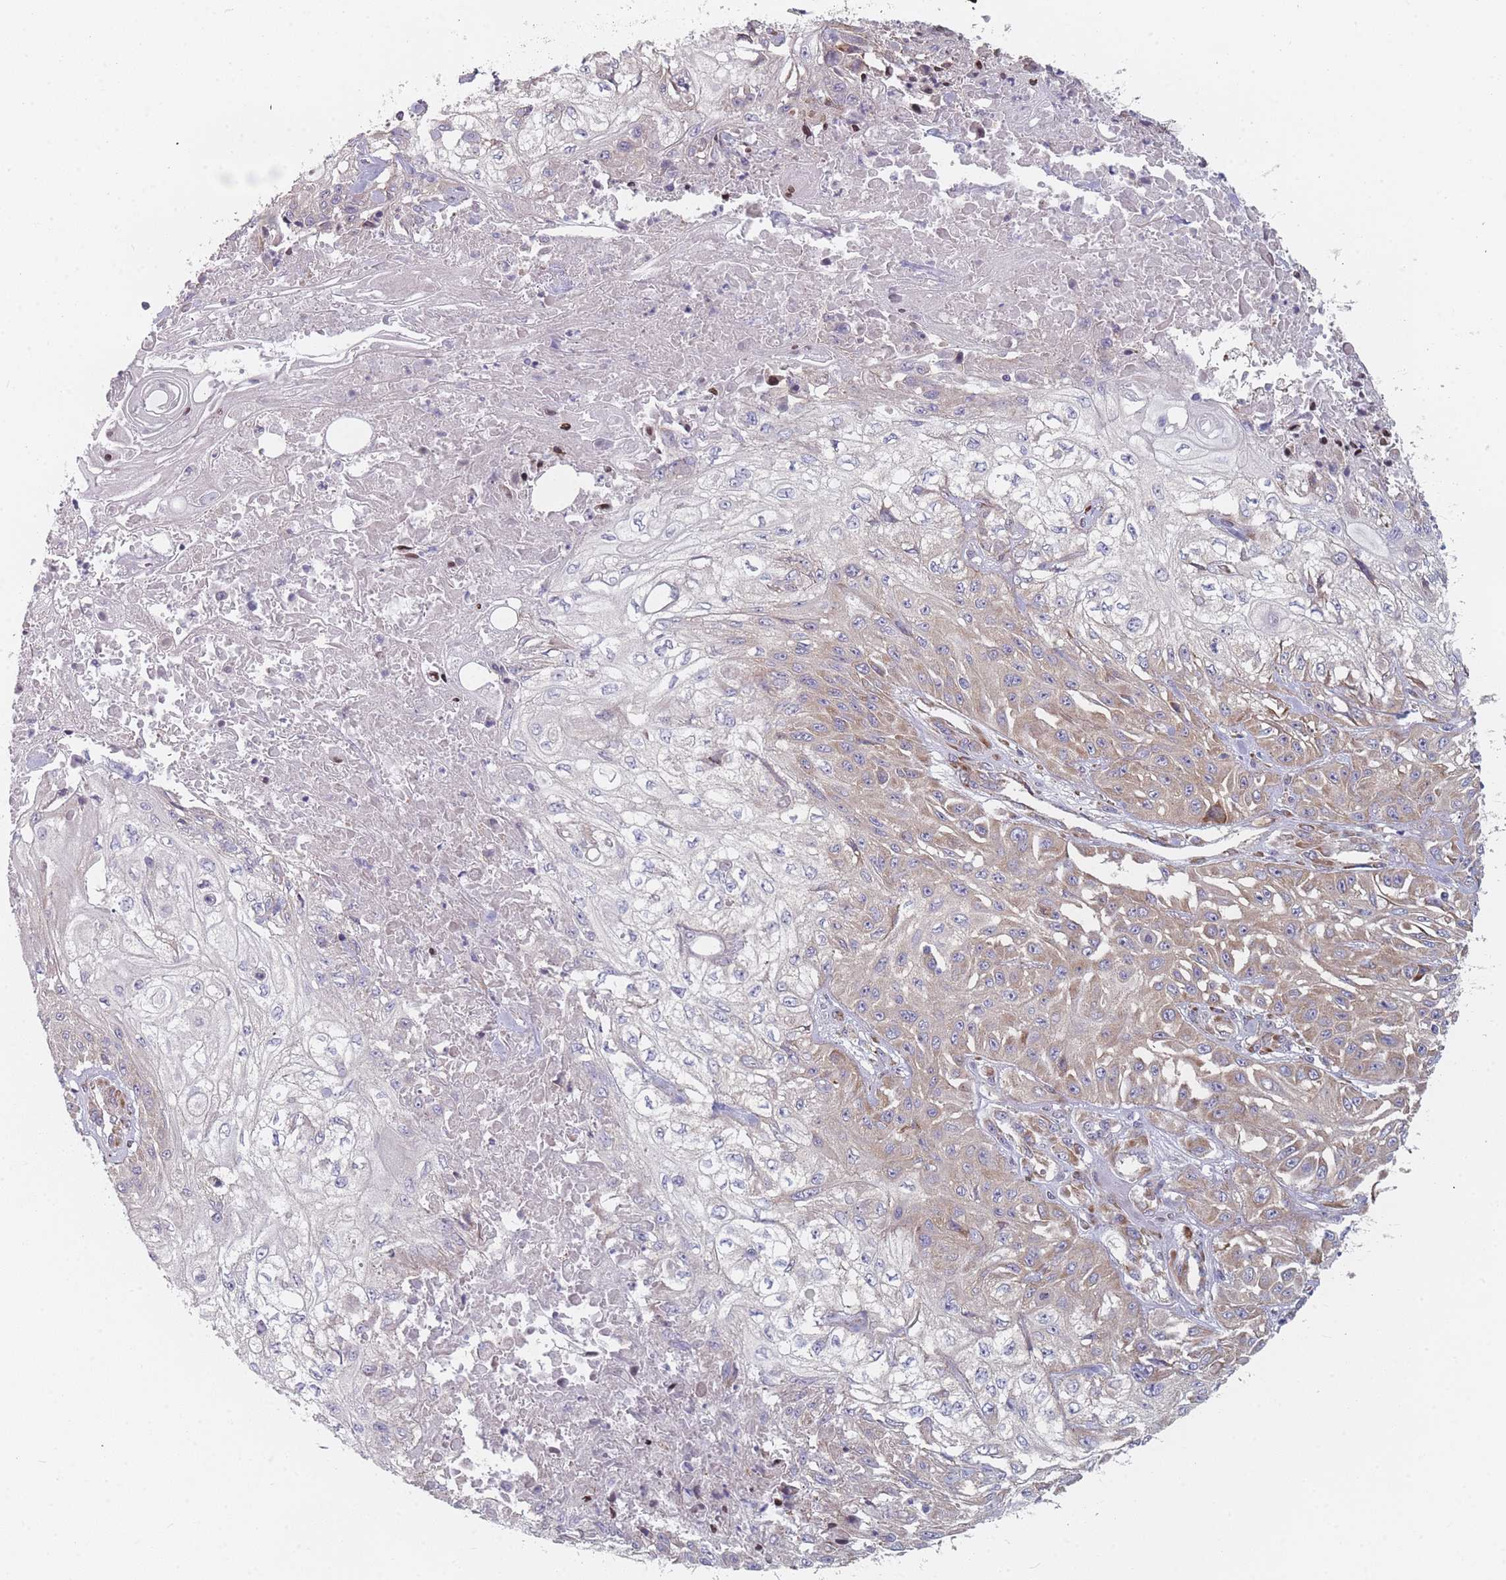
{"staining": {"intensity": "moderate", "quantity": "<25%", "location": "cytoplasmic/membranous"}, "tissue": "skin cancer", "cell_type": "Tumor cells", "image_type": "cancer", "snomed": [{"axis": "morphology", "description": "Squamous cell carcinoma, NOS"}, {"axis": "morphology", "description": "Squamous cell carcinoma, metastatic, NOS"}, {"axis": "topography", "description": "Skin"}, {"axis": "topography", "description": "Lymph node"}], "caption": "Protein expression analysis of human skin metastatic squamous cell carcinoma reveals moderate cytoplasmic/membranous staining in approximately <25% of tumor cells.", "gene": "CACNG5", "patient": {"sex": "male", "age": 75}}